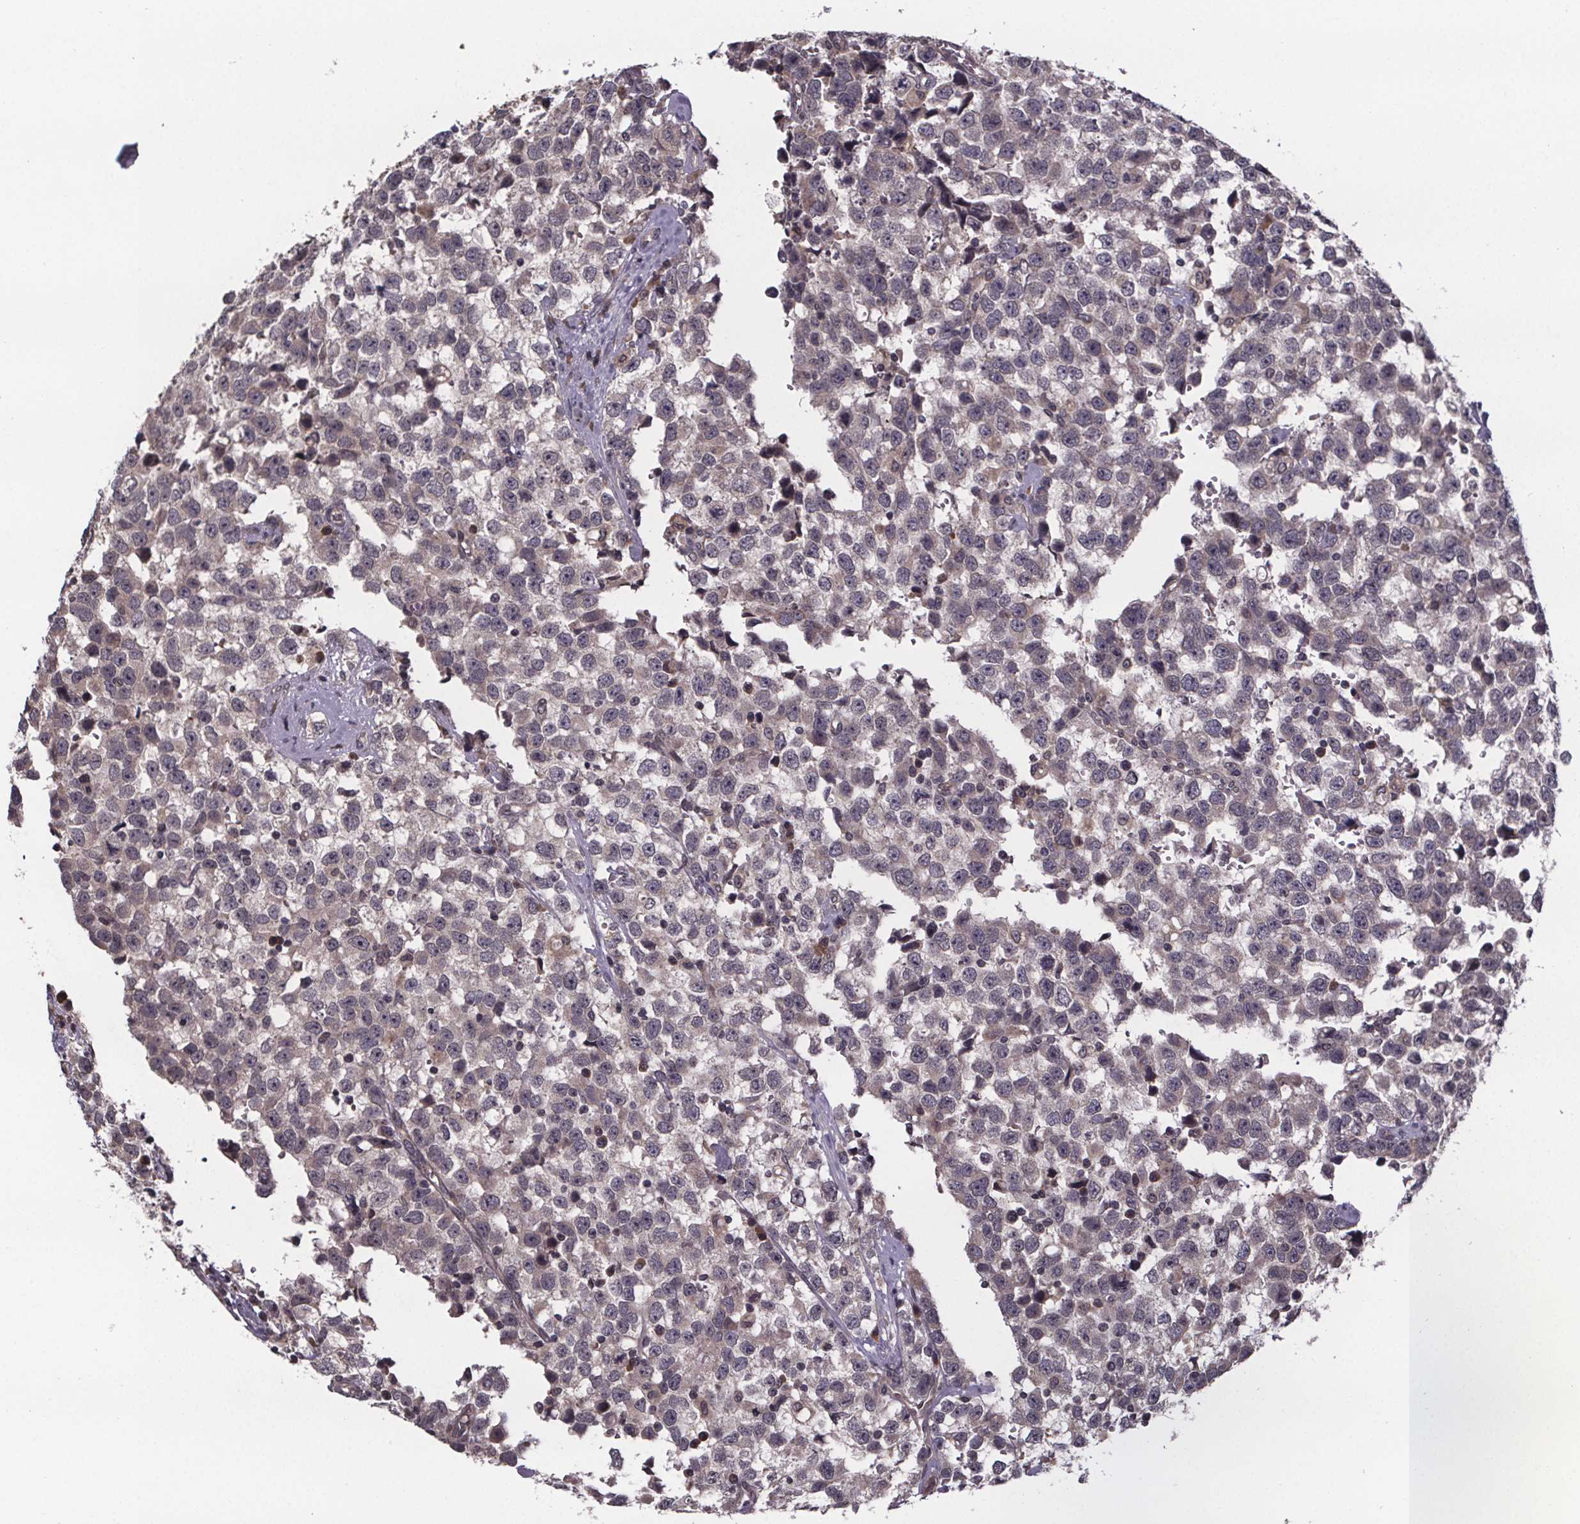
{"staining": {"intensity": "weak", "quantity": "25%-75%", "location": "cytoplasmic/membranous"}, "tissue": "testis cancer", "cell_type": "Tumor cells", "image_type": "cancer", "snomed": [{"axis": "morphology", "description": "Seminoma, NOS"}, {"axis": "topography", "description": "Testis"}], "caption": "The image displays staining of testis cancer, revealing weak cytoplasmic/membranous protein positivity (brown color) within tumor cells.", "gene": "SAT1", "patient": {"sex": "male", "age": 34}}